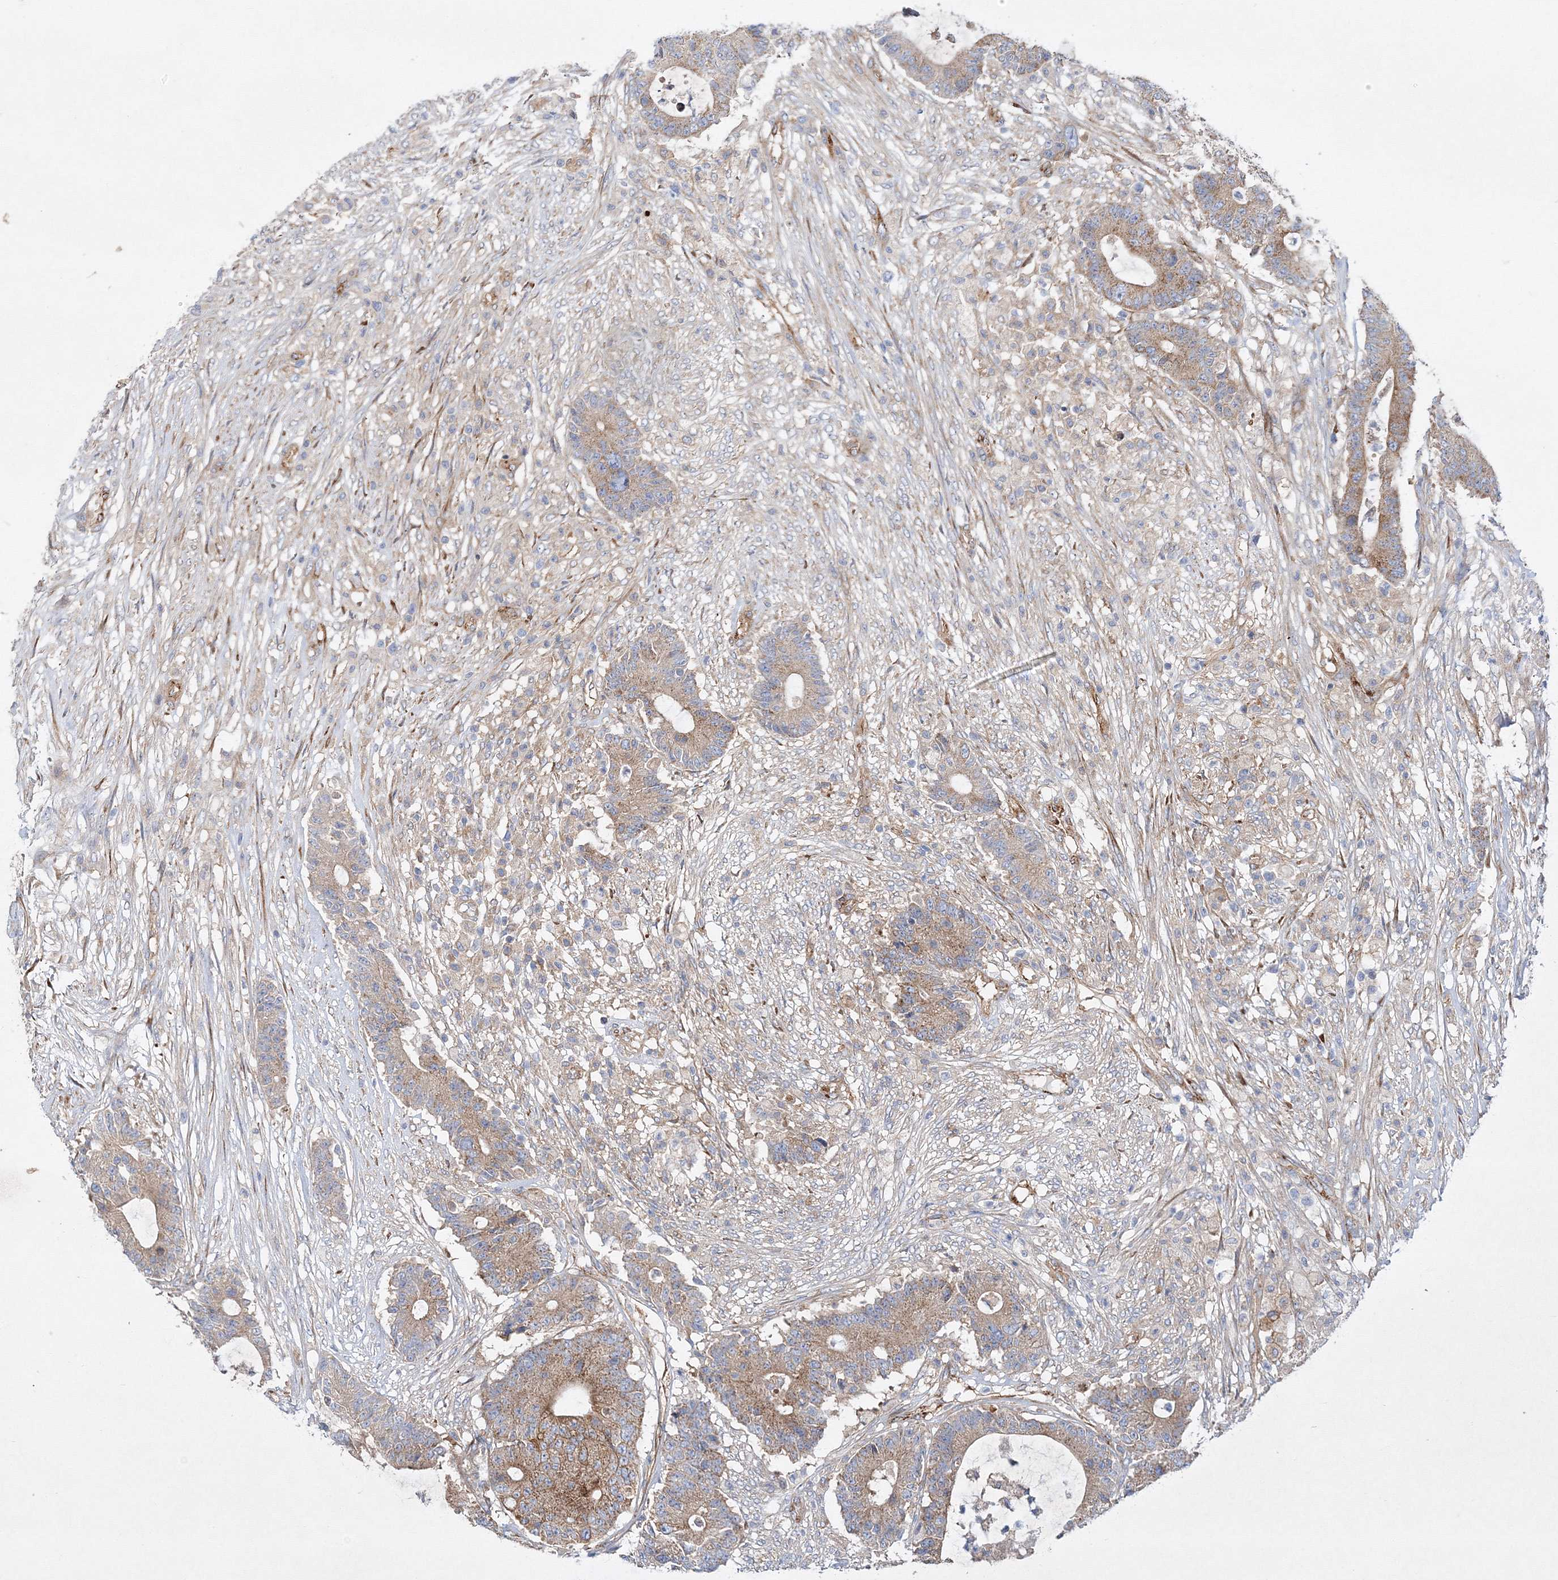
{"staining": {"intensity": "moderate", "quantity": ">75%", "location": "cytoplasmic/membranous"}, "tissue": "colorectal cancer", "cell_type": "Tumor cells", "image_type": "cancer", "snomed": [{"axis": "morphology", "description": "Adenocarcinoma, NOS"}, {"axis": "topography", "description": "Colon"}], "caption": "Immunohistochemical staining of adenocarcinoma (colorectal) displays moderate cytoplasmic/membranous protein staining in about >75% of tumor cells. Using DAB (3,3'-diaminobenzidine) (brown) and hematoxylin (blue) stains, captured at high magnification using brightfield microscopy.", "gene": "ZFYVE16", "patient": {"sex": "female", "age": 84}}